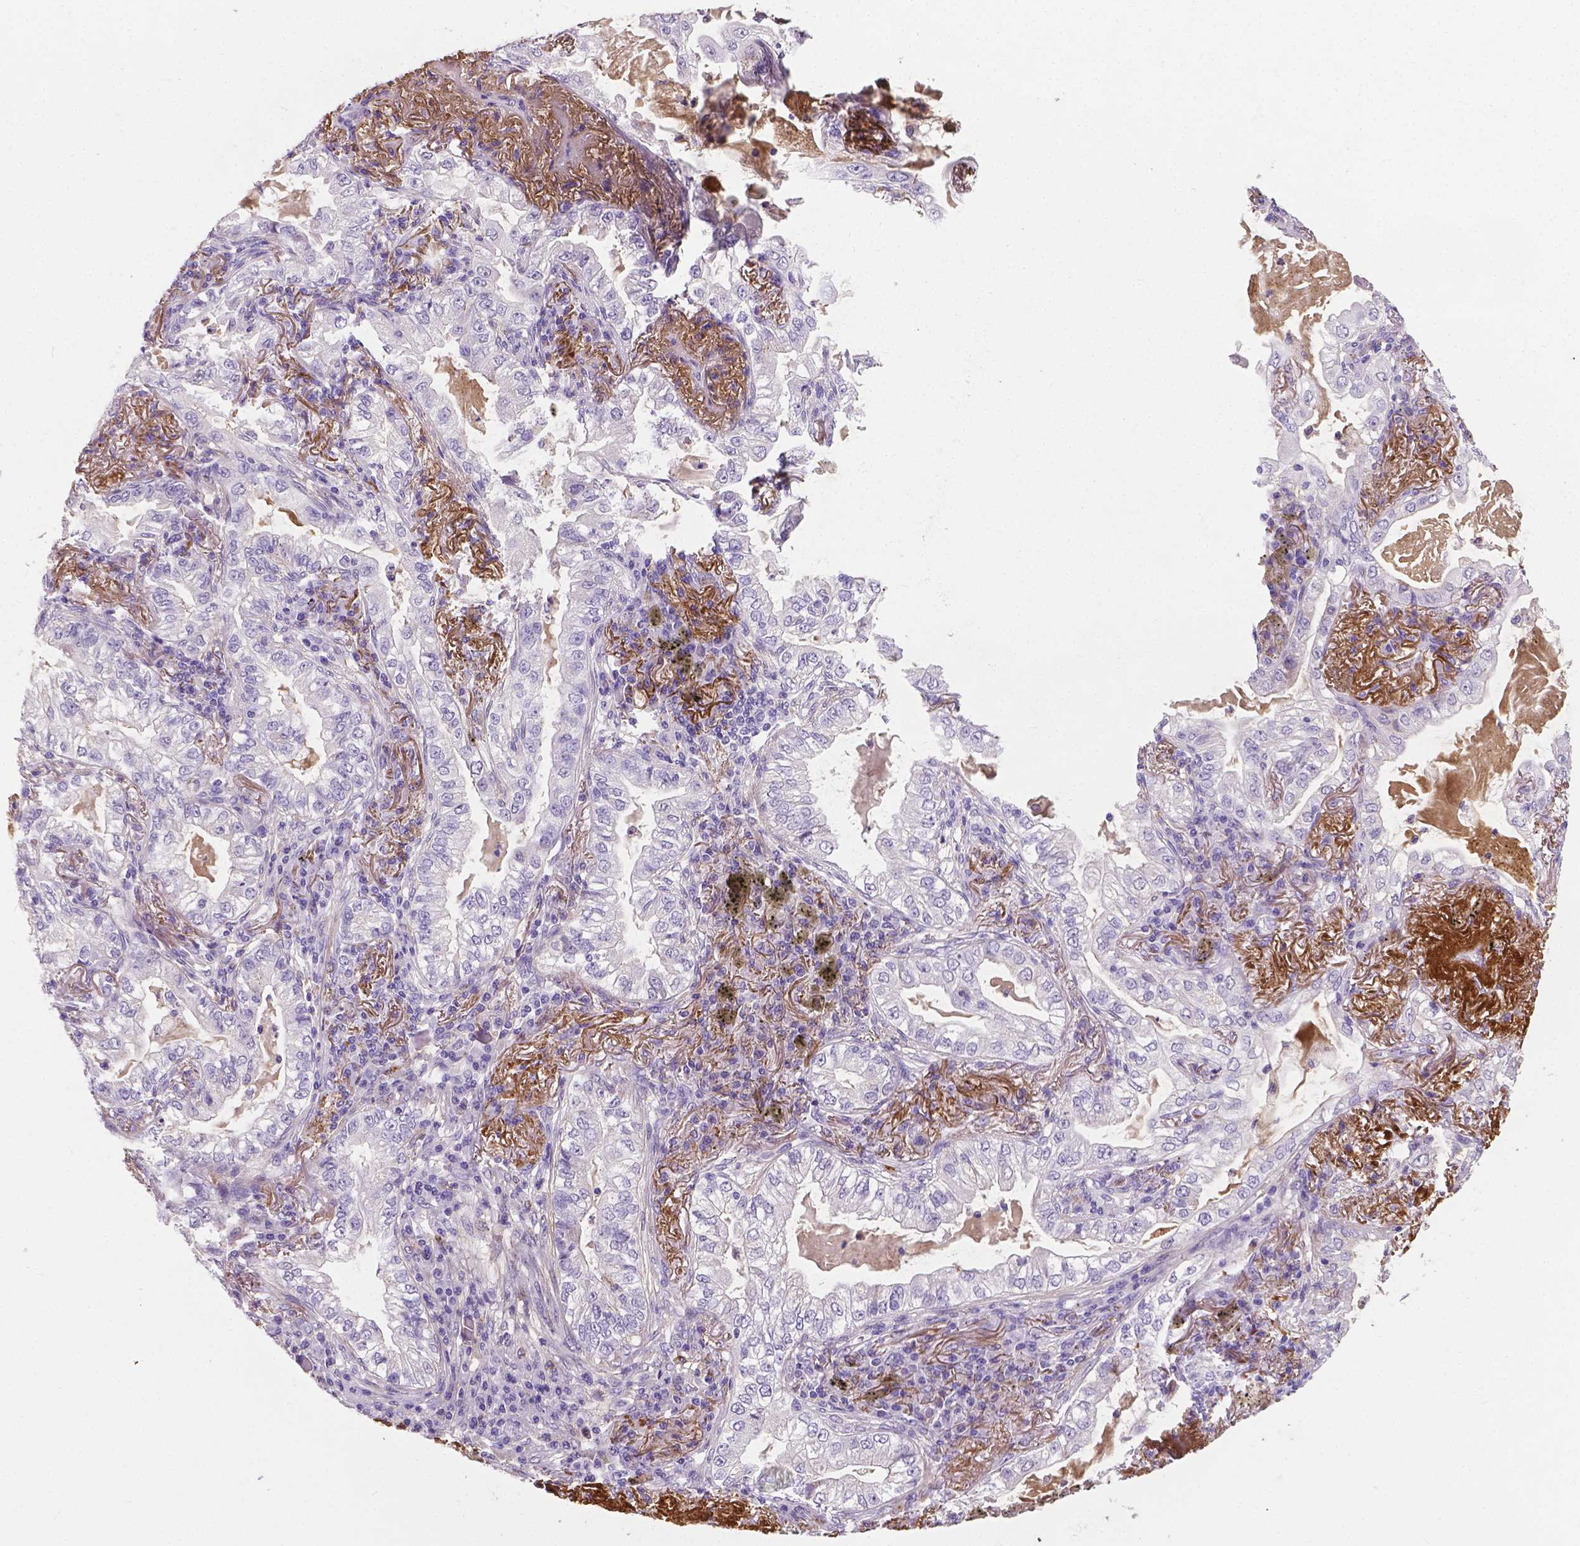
{"staining": {"intensity": "negative", "quantity": "none", "location": "none"}, "tissue": "lung cancer", "cell_type": "Tumor cells", "image_type": "cancer", "snomed": [{"axis": "morphology", "description": "Adenocarcinoma, NOS"}, {"axis": "topography", "description": "Lung"}], "caption": "Immunohistochemistry of human lung adenocarcinoma demonstrates no expression in tumor cells.", "gene": "APOE", "patient": {"sex": "female", "age": 73}}